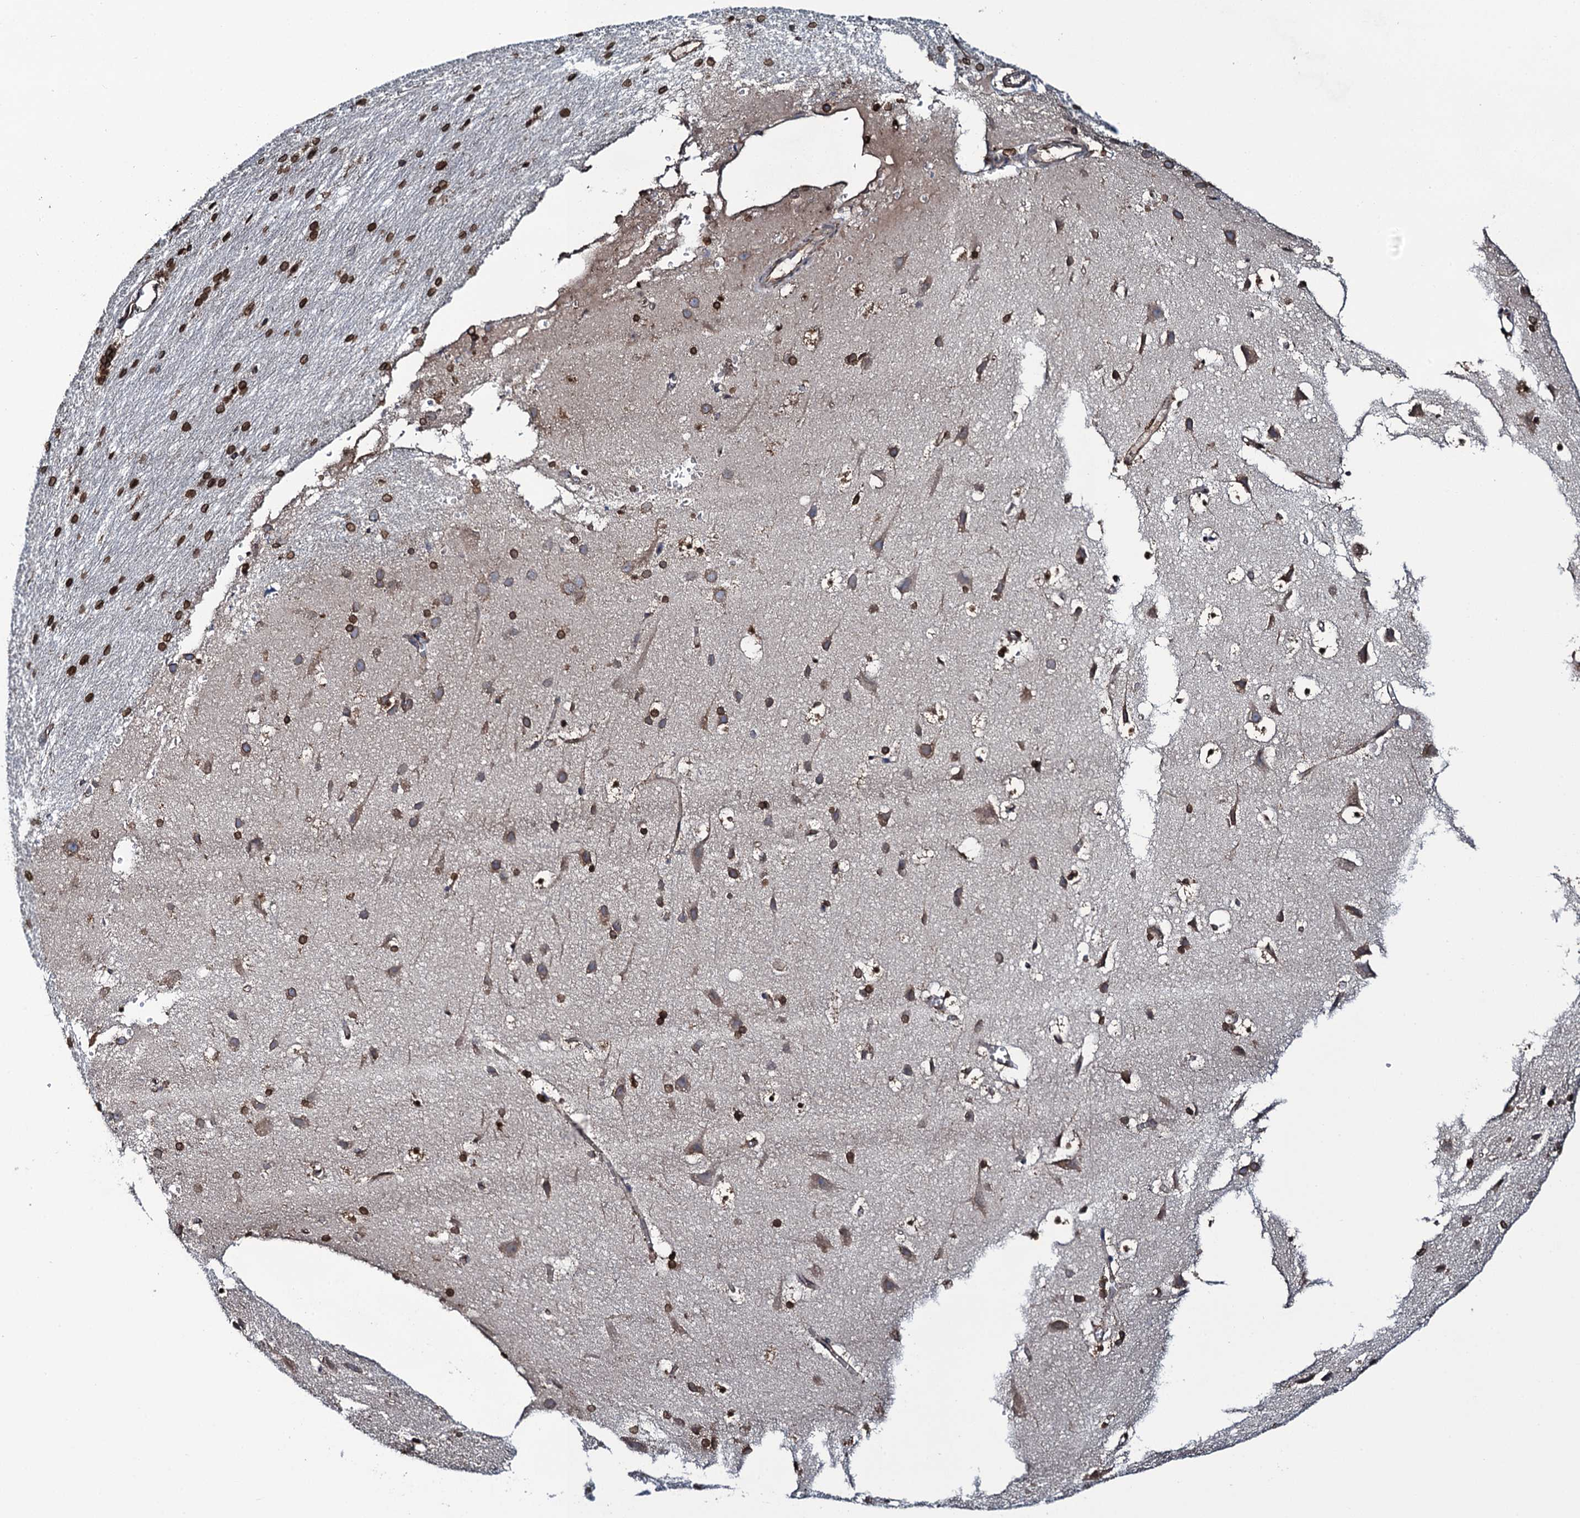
{"staining": {"intensity": "weak", "quantity": ">75%", "location": "cytoplasmic/membranous"}, "tissue": "cerebral cortex", "cell_type": "Endothelial cells", "image_type": "normal", "snomed": [{"axis": "morphology", "description": "Normal tissue, NOS"}, {"axis": "topography", "description": "Cerebral cortex"}], "caption": "DAB immunohistochemical staining of normal human cerebral cortex shows weak cytoplasmic/membranous protein expression in about >75% of endothelial cells. The protein is stained brown, and the nuclei are stained in blue (DAB (3,3'-diaminobenzidine) IHC with brightfield microscopy, high magnification).", "gene": "EVX2", "patient": {"sex": "male", "age": 54}}